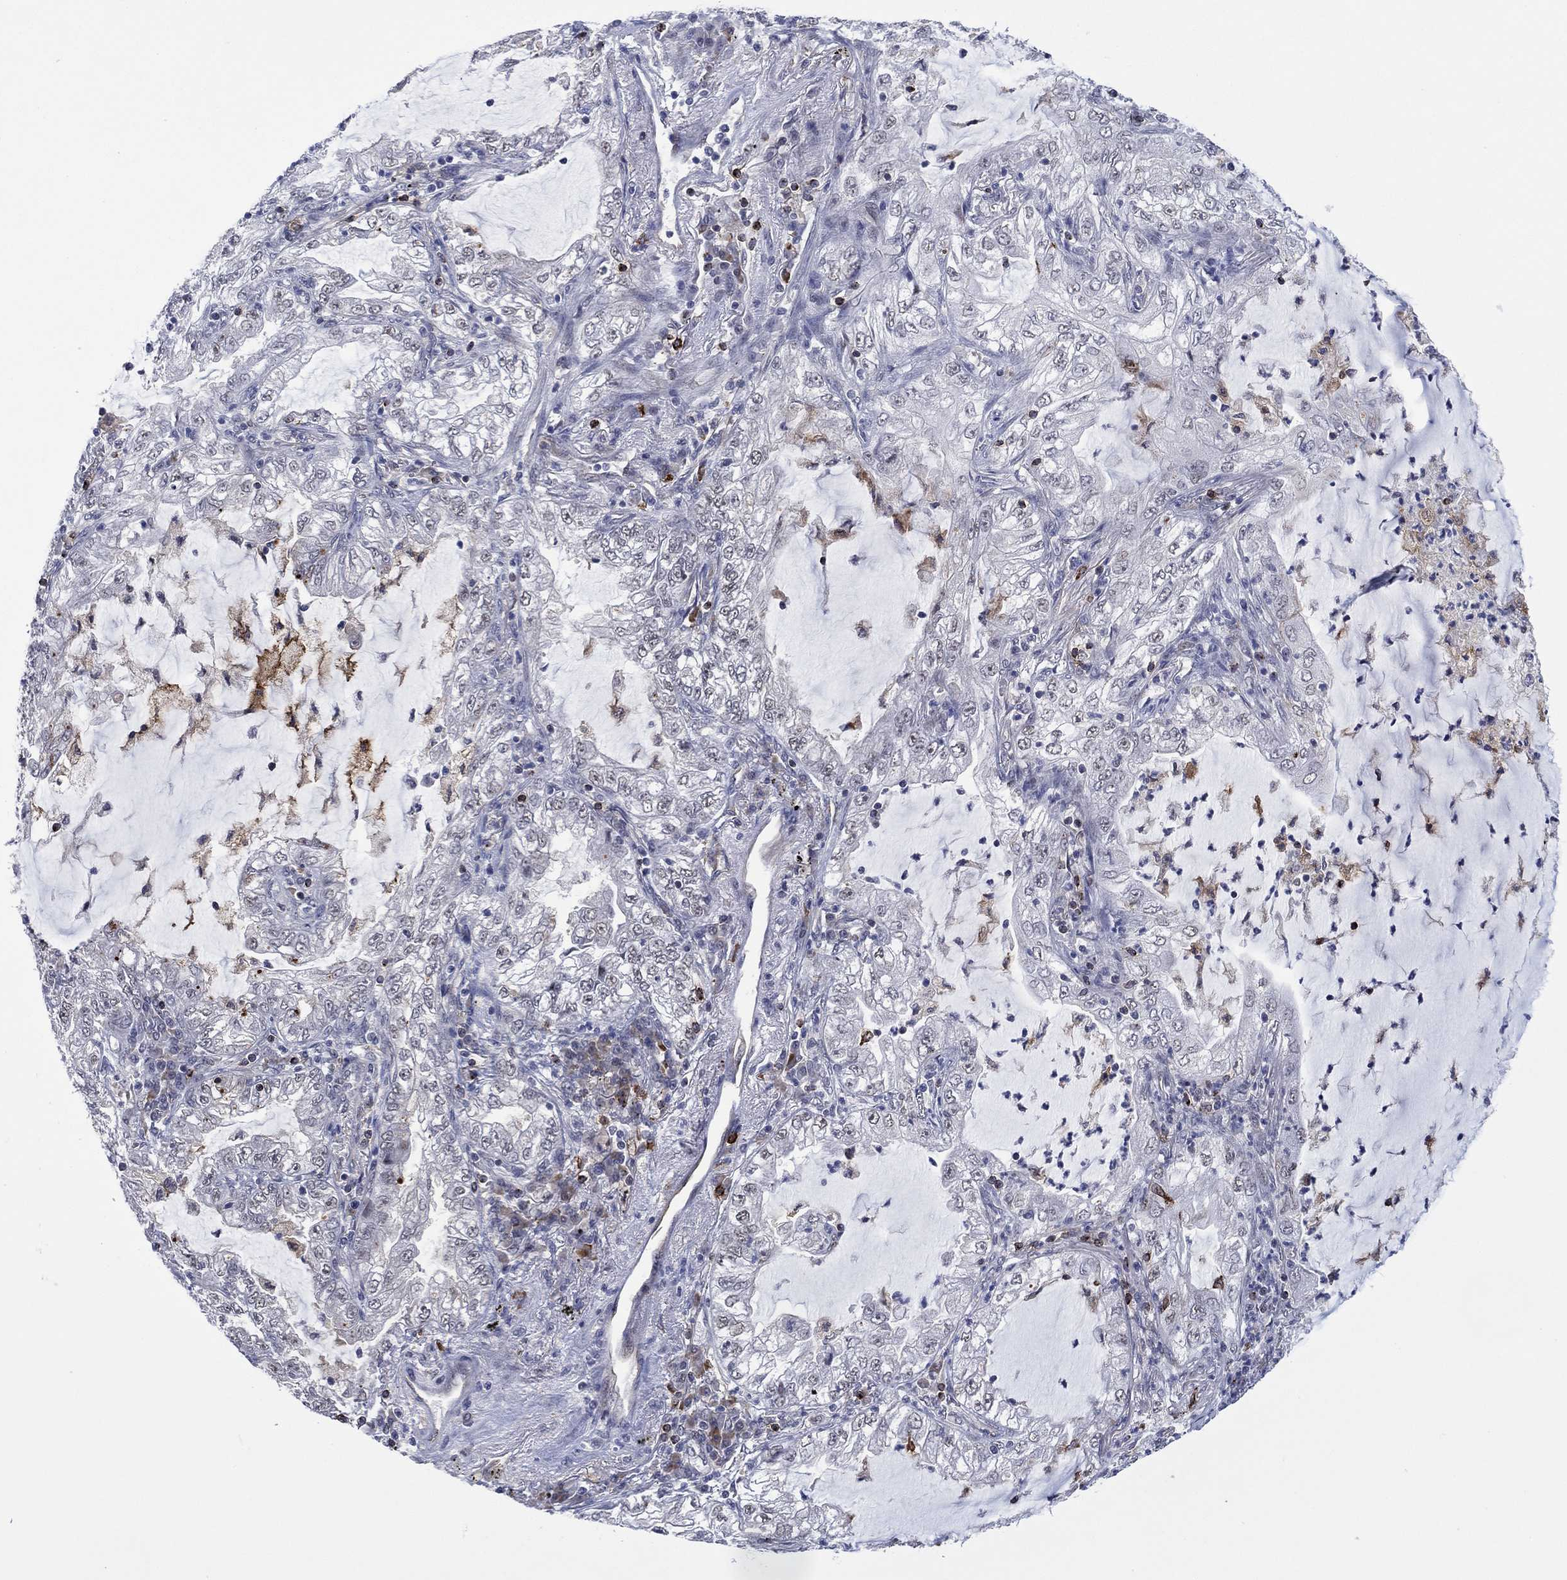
{"staining": {"intensity": "moderate", "quantity": "<25%", "location": "cytoplasmic/membranous"}, "tissue": "lung cancer", "cell_type": "Tumor cells", "image_type": "cancer", "snomed": [{"axis": "morphology", "description": "Adenocarcinoma, NOS"}, {"axis": "topography", "description": "Lung"}], "caption": "IHC micrograph of neoplastic tissue: human lung adenocarcinoma stained using immunohistochemistry (IHC) displays low levels of moderate protein expression localized specifically in the cytoplasmic/membranous of tumor cells, appearing as a cytoplasmic/membranous brown color.", "gene": "DPP4", "patient": {"sex": "female", "age": 73}}